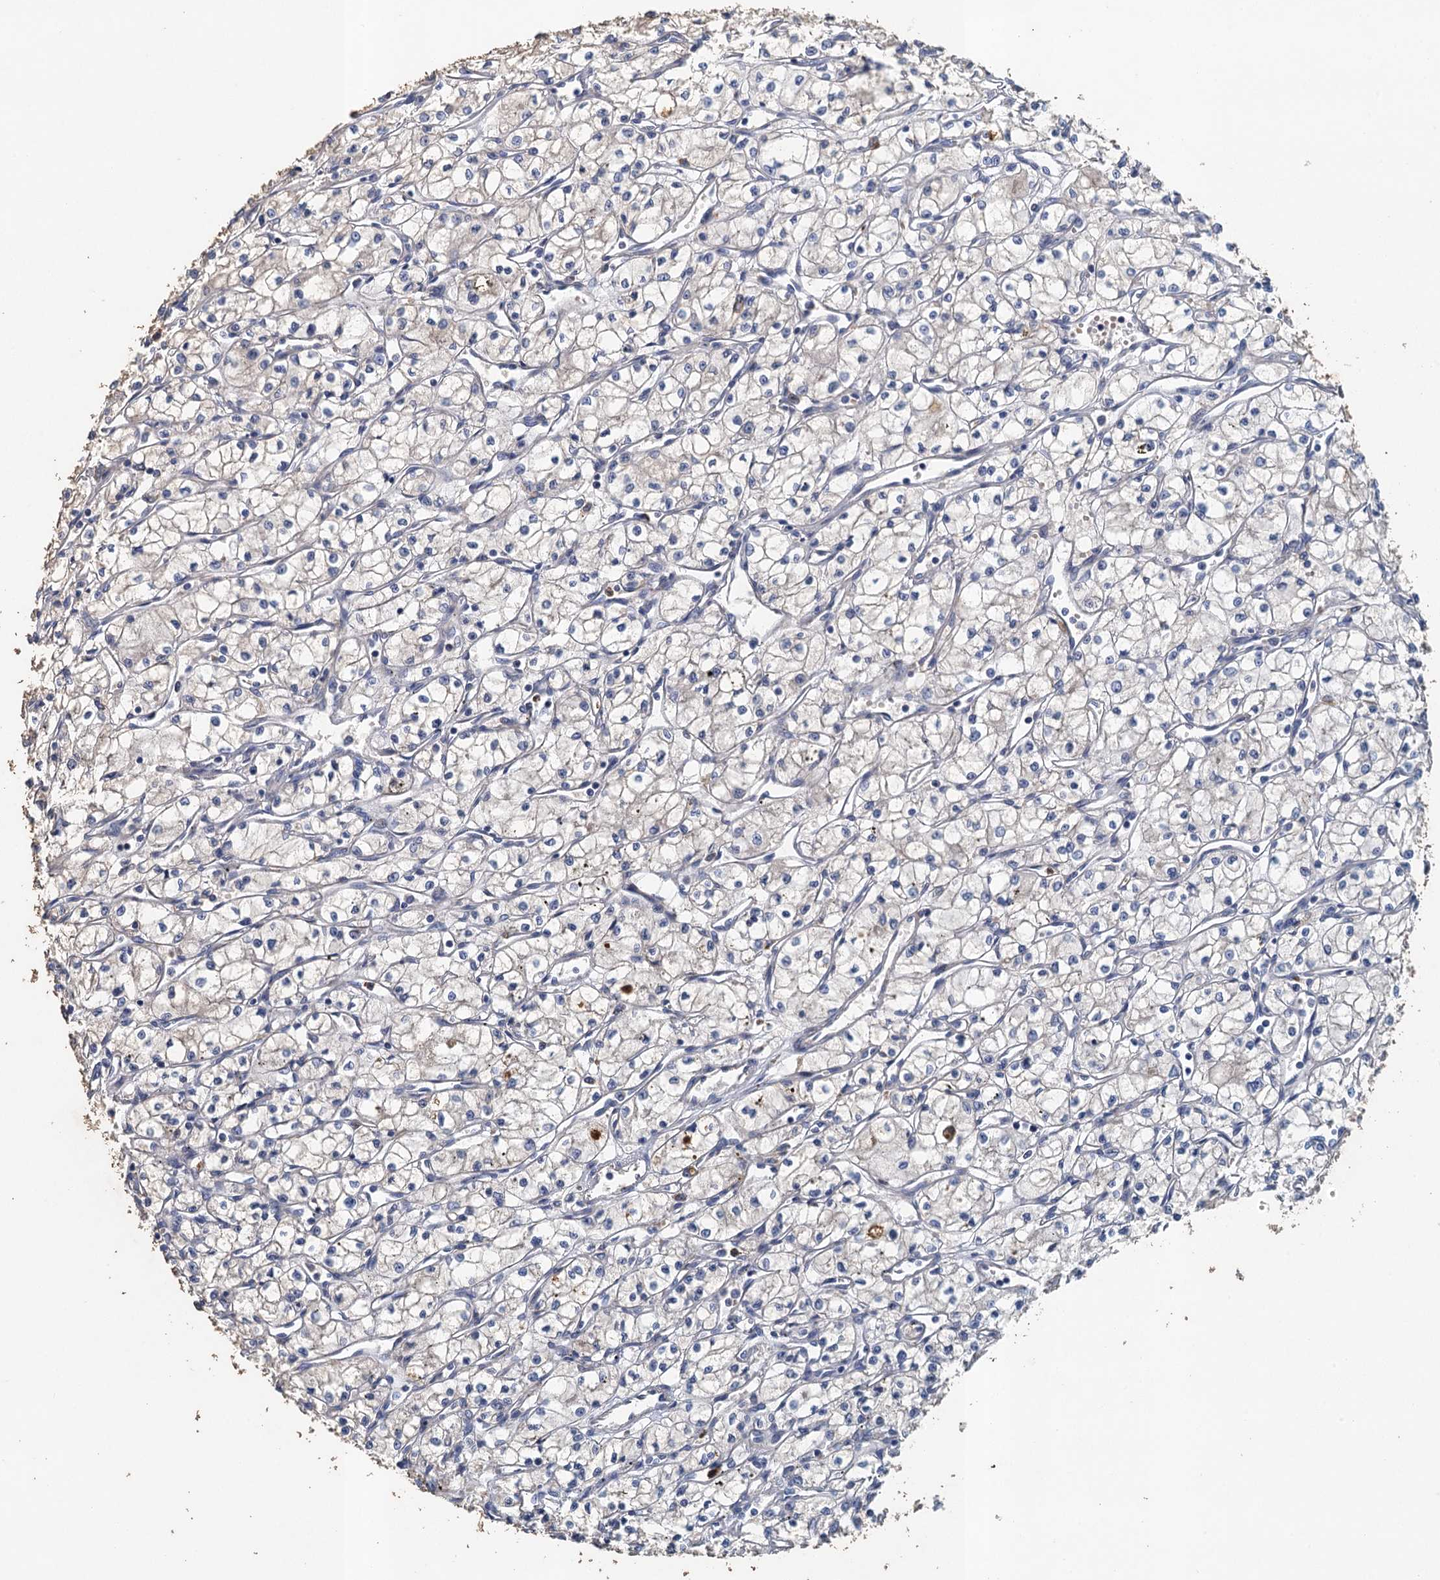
{"staining": {"intensity": "negative", "quantity": "none", "location": "none"}, "tissue": "renal cancer", "cell_type": "Tumor cells", "image_type": "cancer", "snomed": [{"axis": "morphology", "description": "Adenocarcinoma, NOS"}, {"axis": "topography", "description": "Kidney"}], "caption": "Immunohistochemical staining of human renal cancer (adenocarcinoma) reveals no significant staining in tumor cells.", "gene": "TPCN1", "patient": {"sex": "male", "age": 59}}